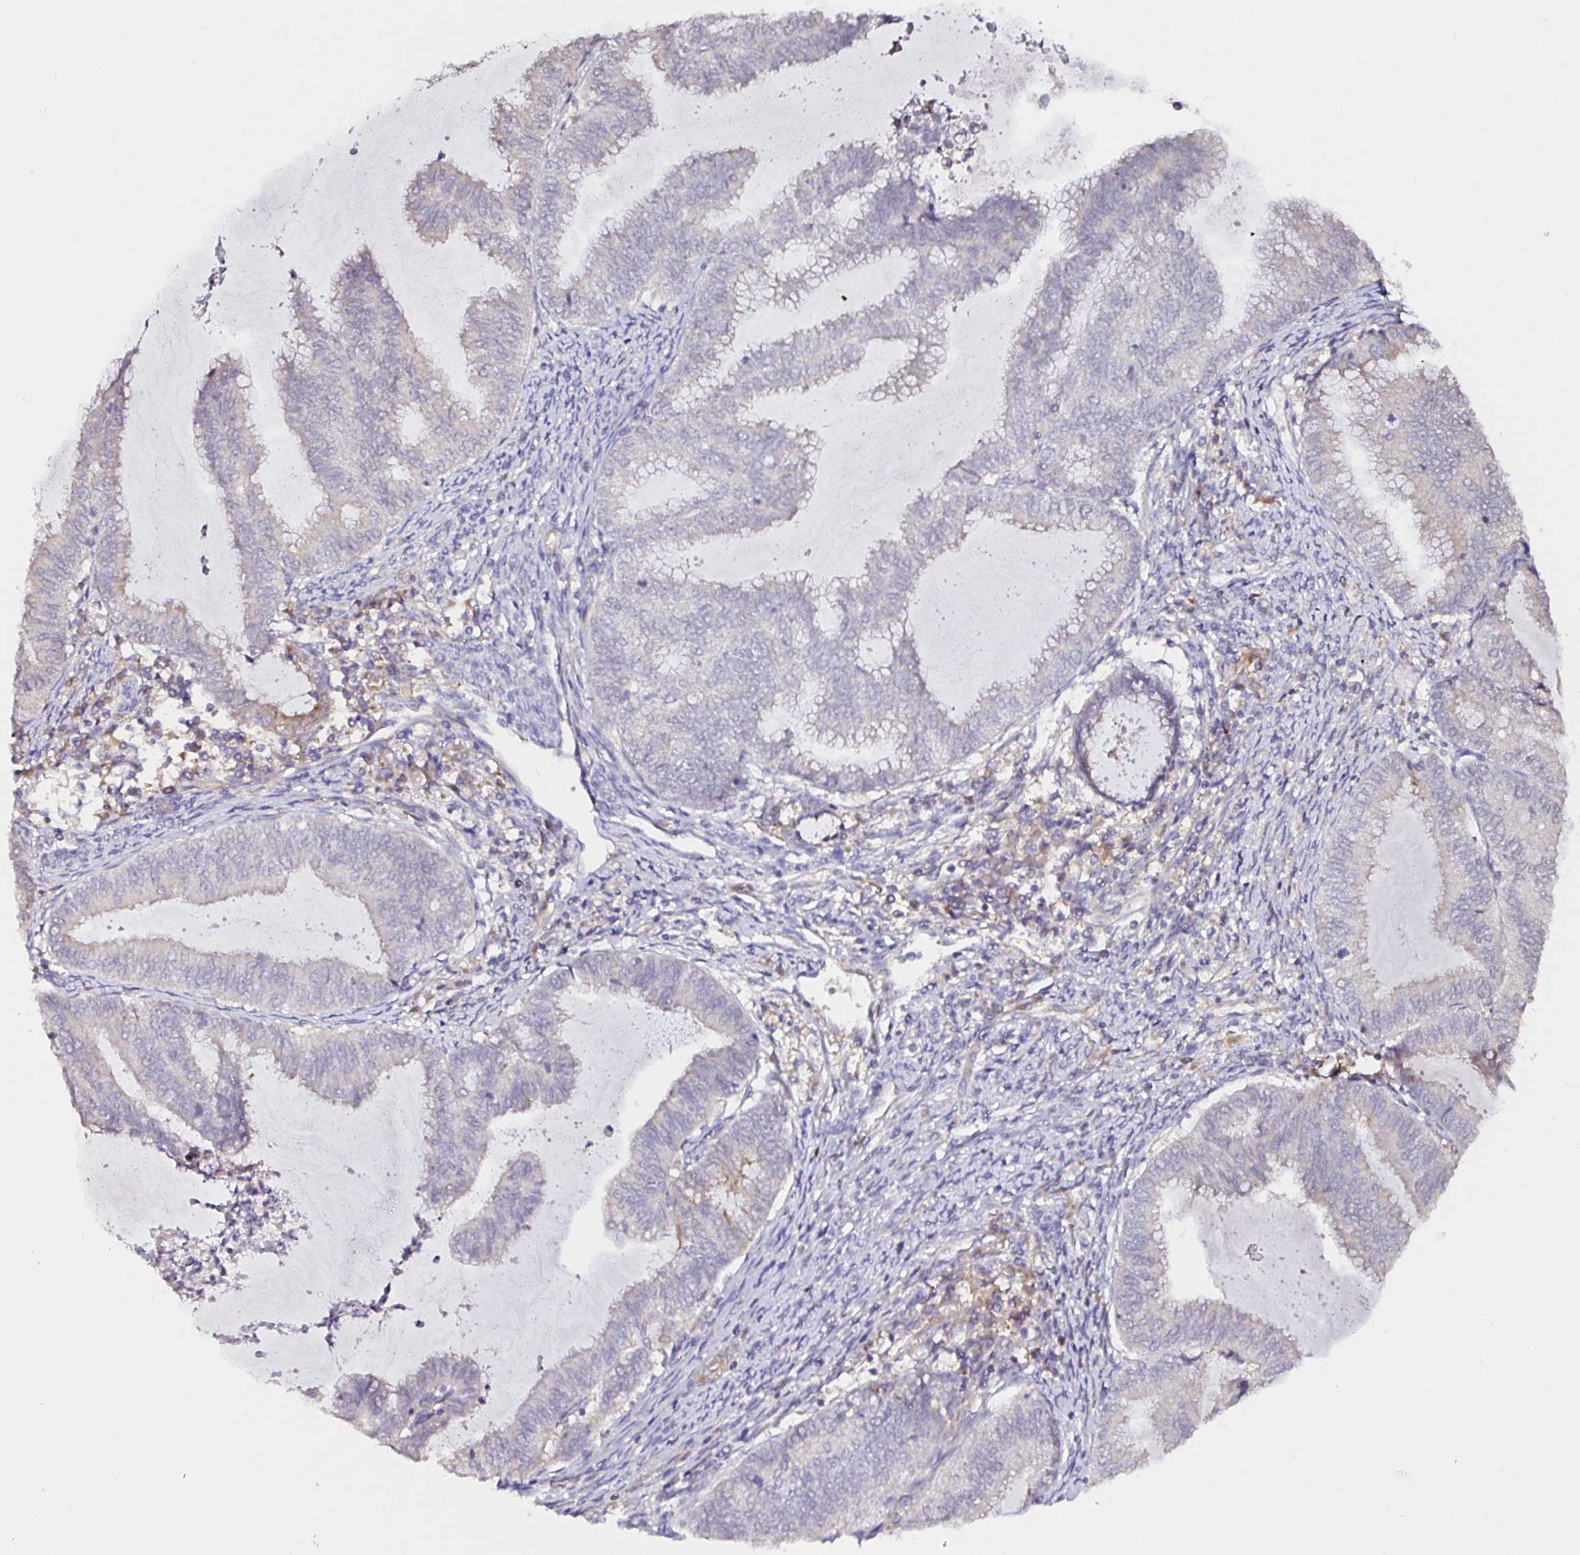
{"staining": {"intensity": "weak", "quantity": "<25%", "location": "cytoplasmic/membranous"}, "tissue": "endometrial cancer", "cell_type": "Tumor cells", "image_type": "cancer", "snomed": [{"axis": "morphology", "description": "Adenocarcinoma, NOS"}, {"axis": "topography", "description": "Endometrium"}], "caption": "Immunohistochemistry (IHC) photomicrograph of adenocarcinoma (endometrial) stained for a protein (brown), which demonstrates no expression in tumor cells.", "gene": "RSRP1", "patient": {"sex": "female", "age": 79}}